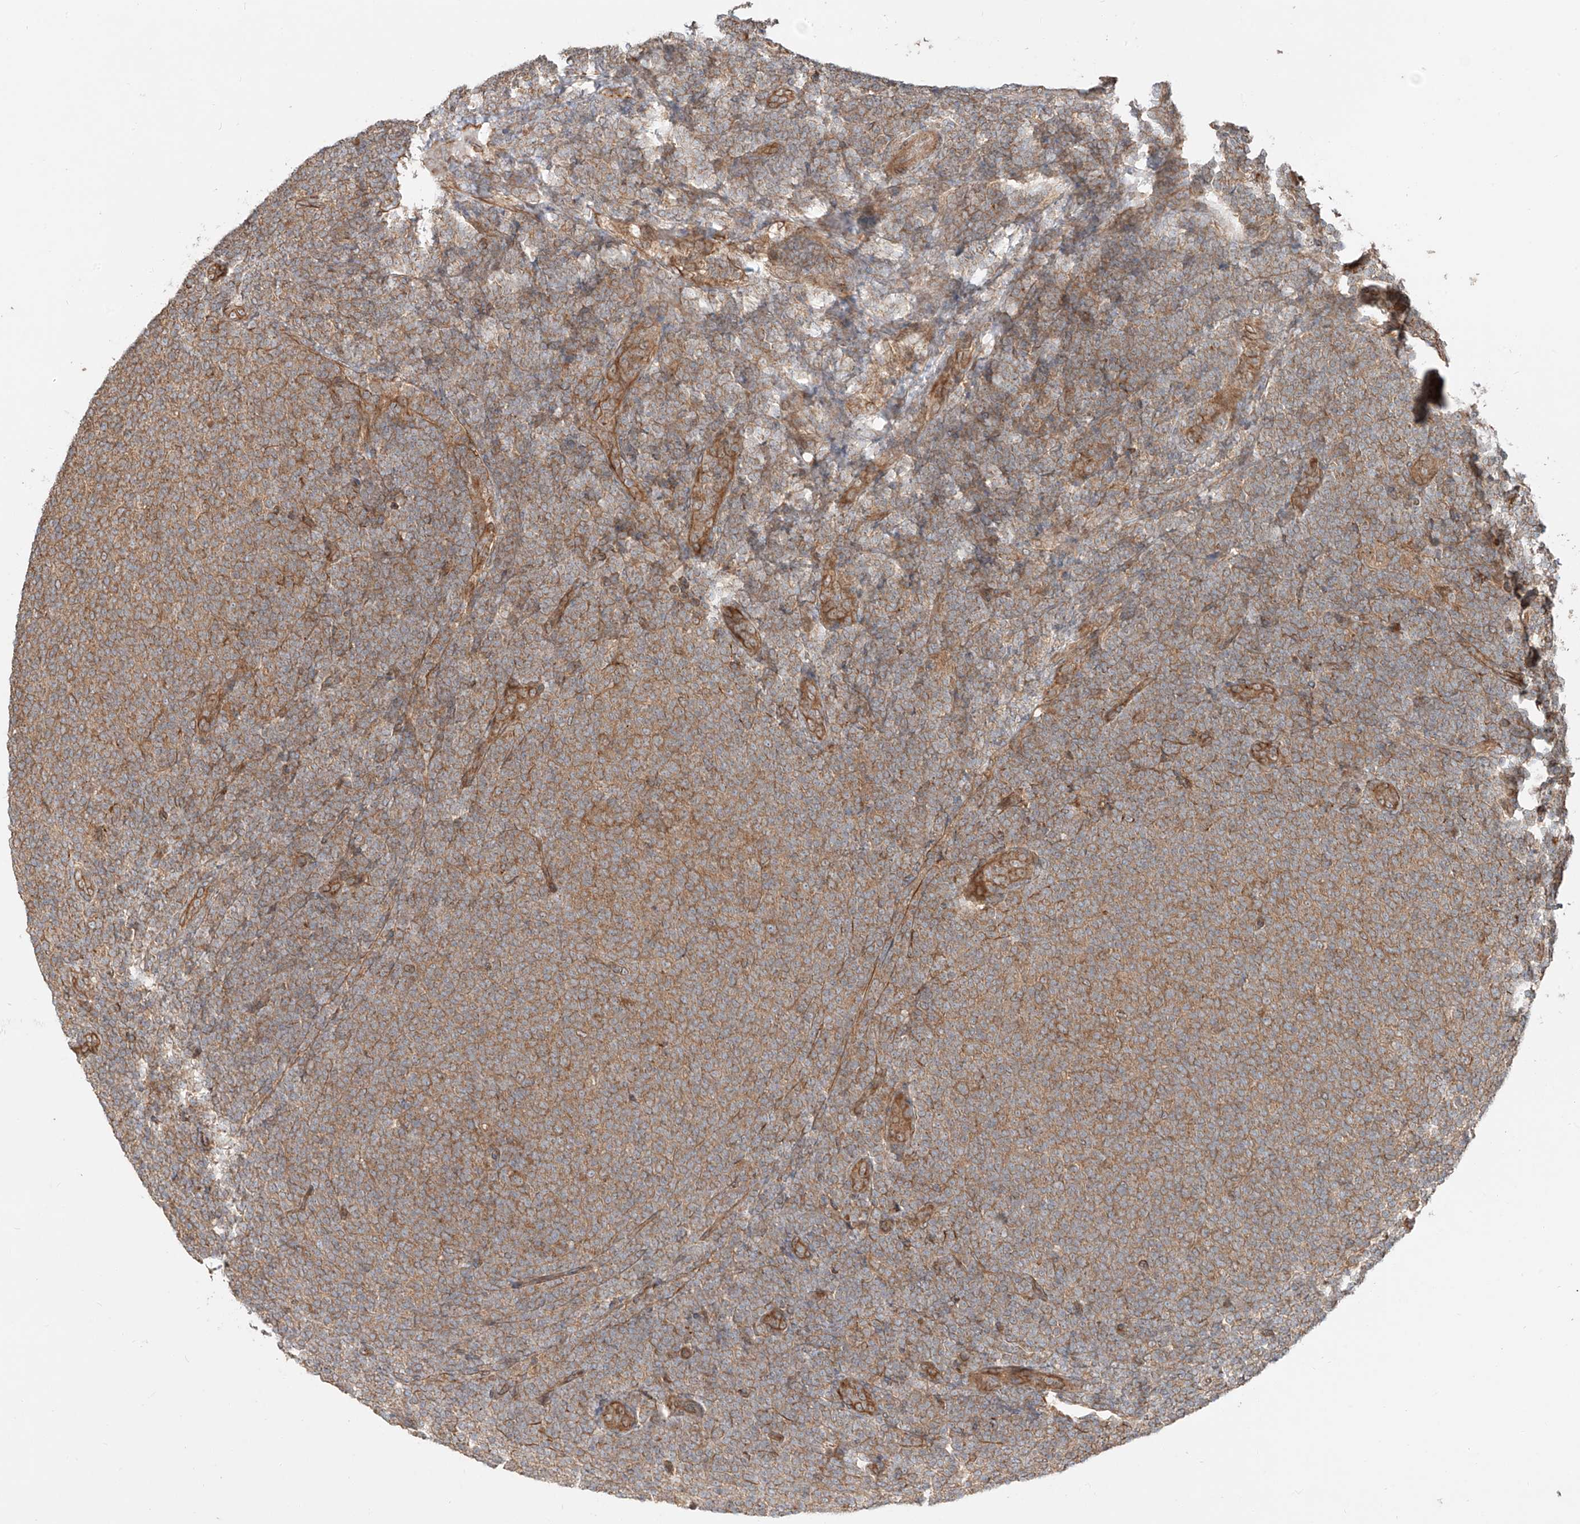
{"staining": {"intensity": "moderate", "quantity": ">75%", "location": "cytoplasmic/membranous"}, "tissue": "lymphoma", "cell_type": "Tumor cells", "image_type": "cancer", "snomed": [{"axis": "morphology", "description": "Malignant lymphoma, non-Hodgkin's type, Low grade"}, {"axis": "topography", "description": "Lymph node"}], "caption": "Brown immunohistochemical staining in human low-grade malignant lymphoma, non-Hodgkin's type displays moderate cytoplasmic/membranous positivity in approximately >75% of tumor cells.", "gene": "CEP162", "patient": {"sex": "male", "age": 66}}